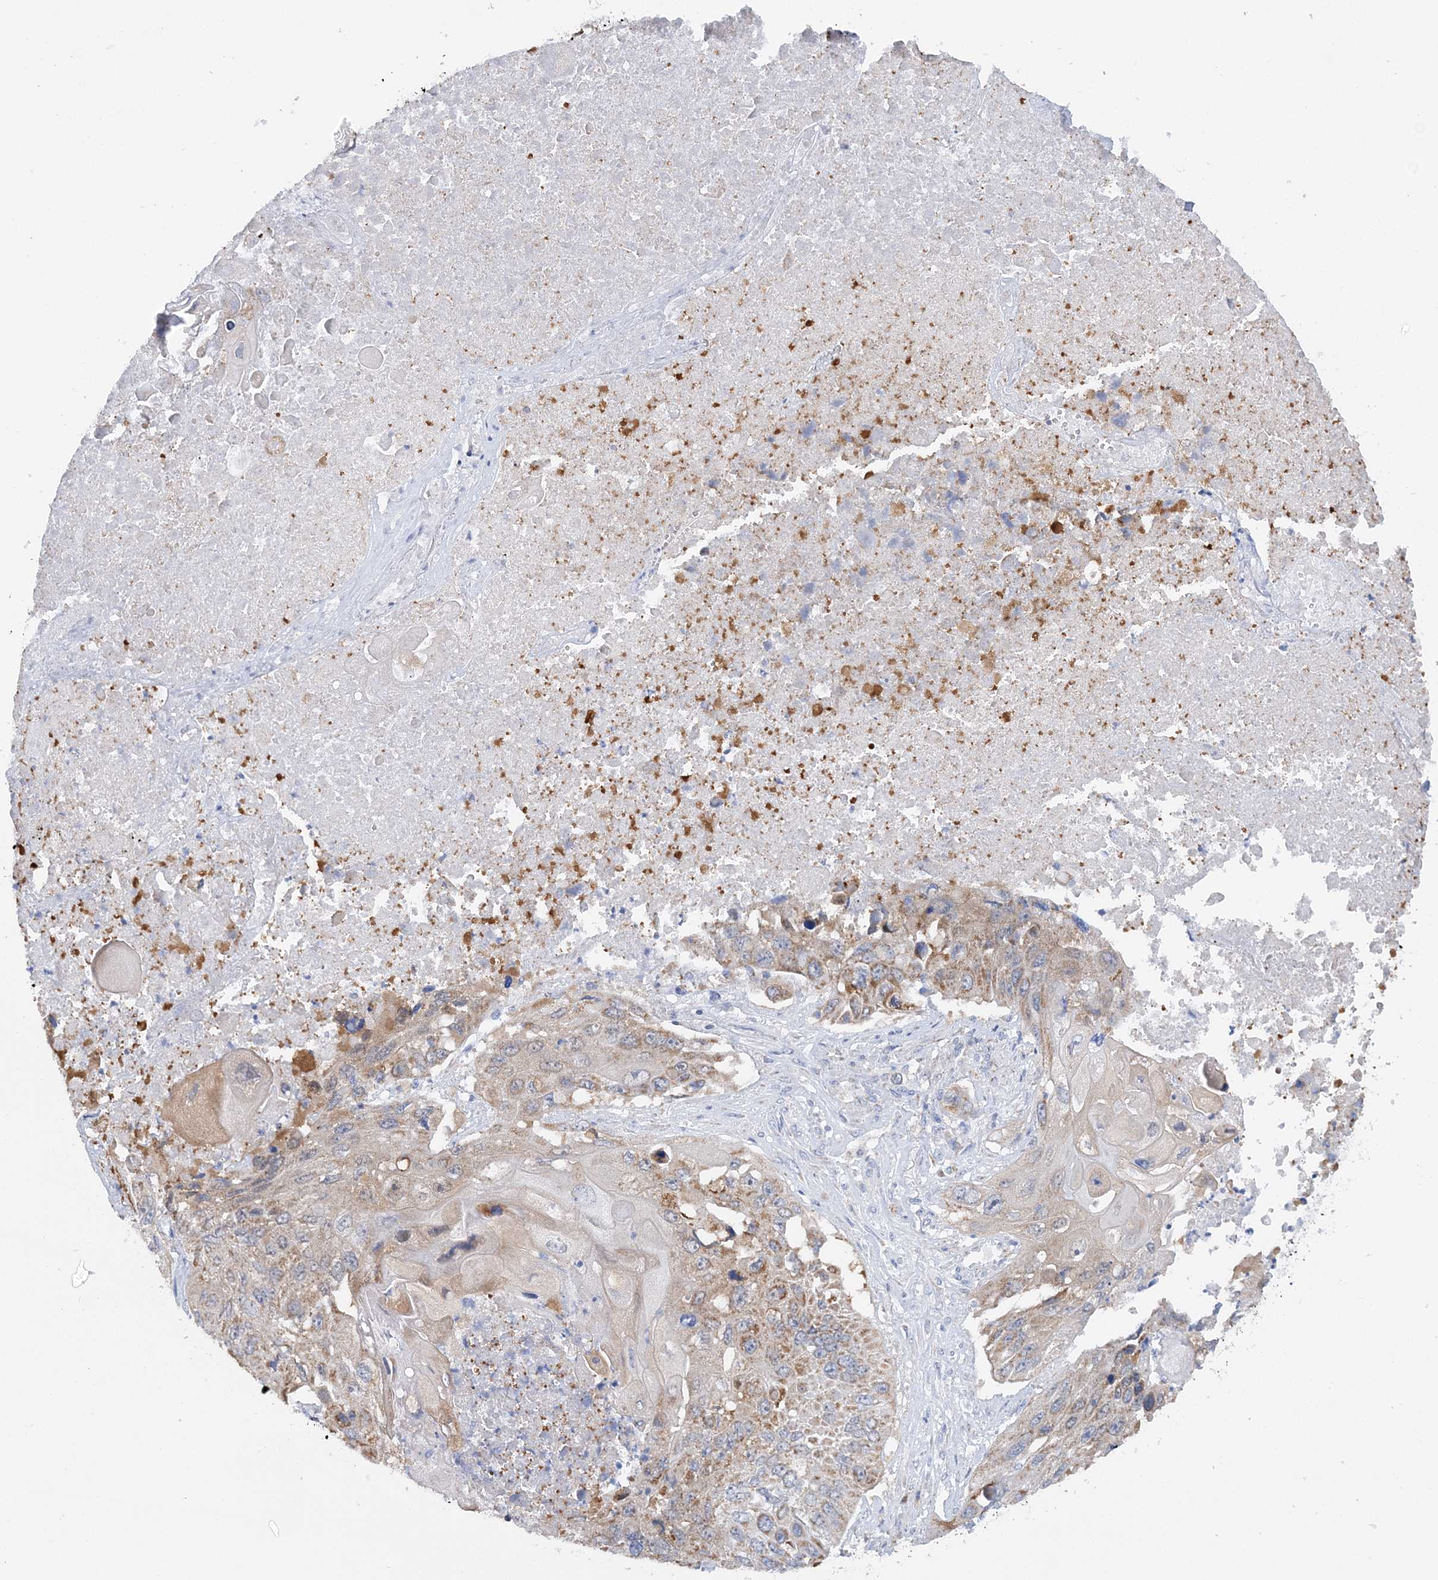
{"staining": {"intensity": "moderate", "quantity": ">75%", "location": "cytoplasmic/membranous"}, "tissue": "lung cancer", "cell_type": "Tumor cells", "image_type": "cancer", "snomed": [{"axis": "morphology", "description": "Squamous cell carcinoma, NOS"}, {"axis": "topography", "description": "Lung"}], "caption": "Human lung squamous cell carcinoma stained with a protein marker displays moderate staining in tumor cells.", "gene": "TTC32", "patient": {"sex": "male", "age": 61}}